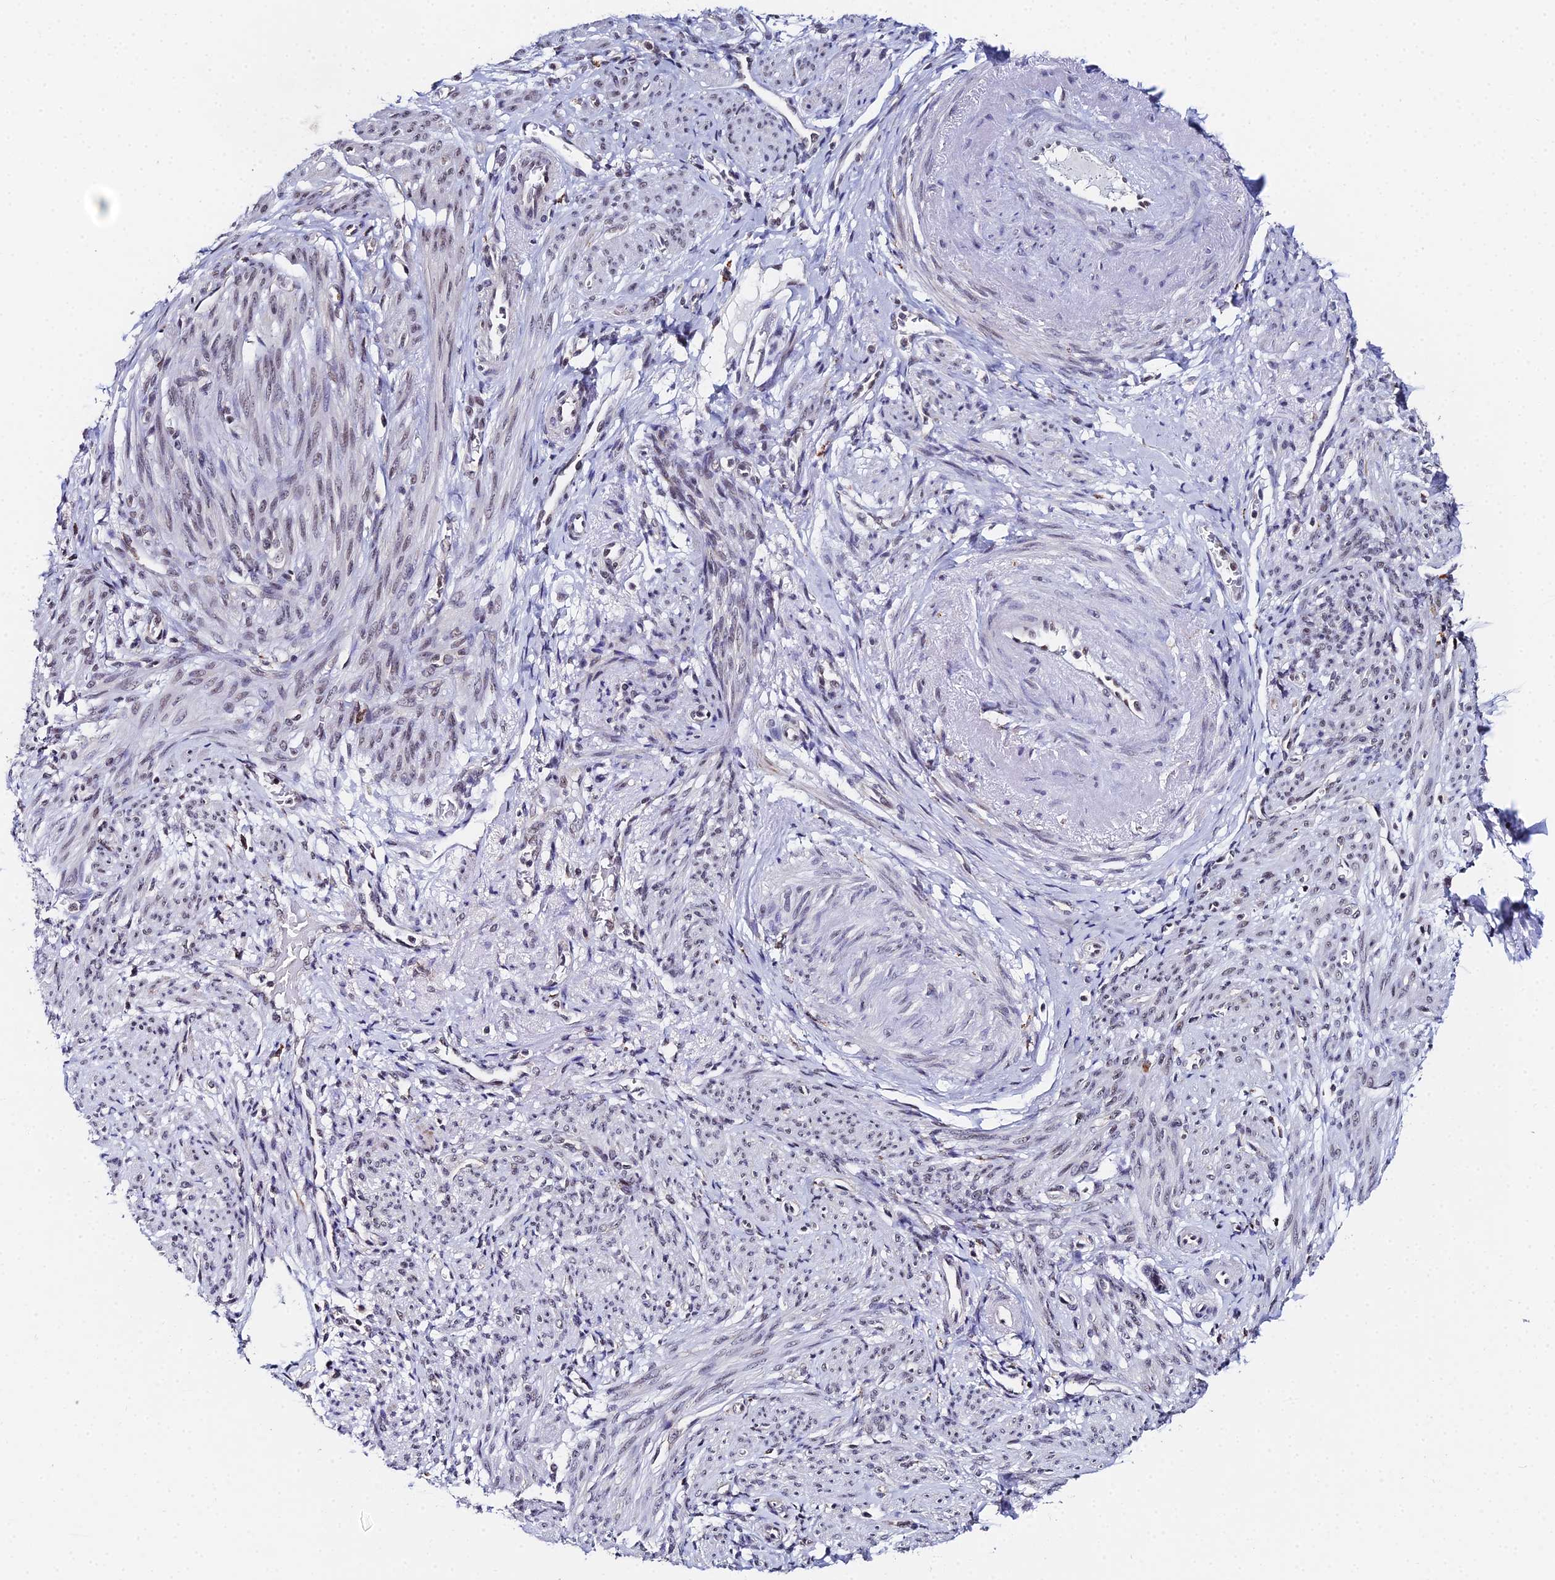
{"staining": {"intensity": "weak", "quantity": "25%-75%", "location": "nuclear"}, "tissue": "smooth muscle", "cell_type": "Smooth muscle cells", "image_type": "normal", "snomed": [{"axis": "morphology", "description": "Normal tissue, NOS"}, {"axis": "topography", "description": "Smooth muscle"}], "caption": "The immunohistochemical stain shows weak nuclear positivity in smooth muscle cells of benign smooth muscle.", "gene": "MAGOHB", "patient": {"sex": "female", "age": 39}}